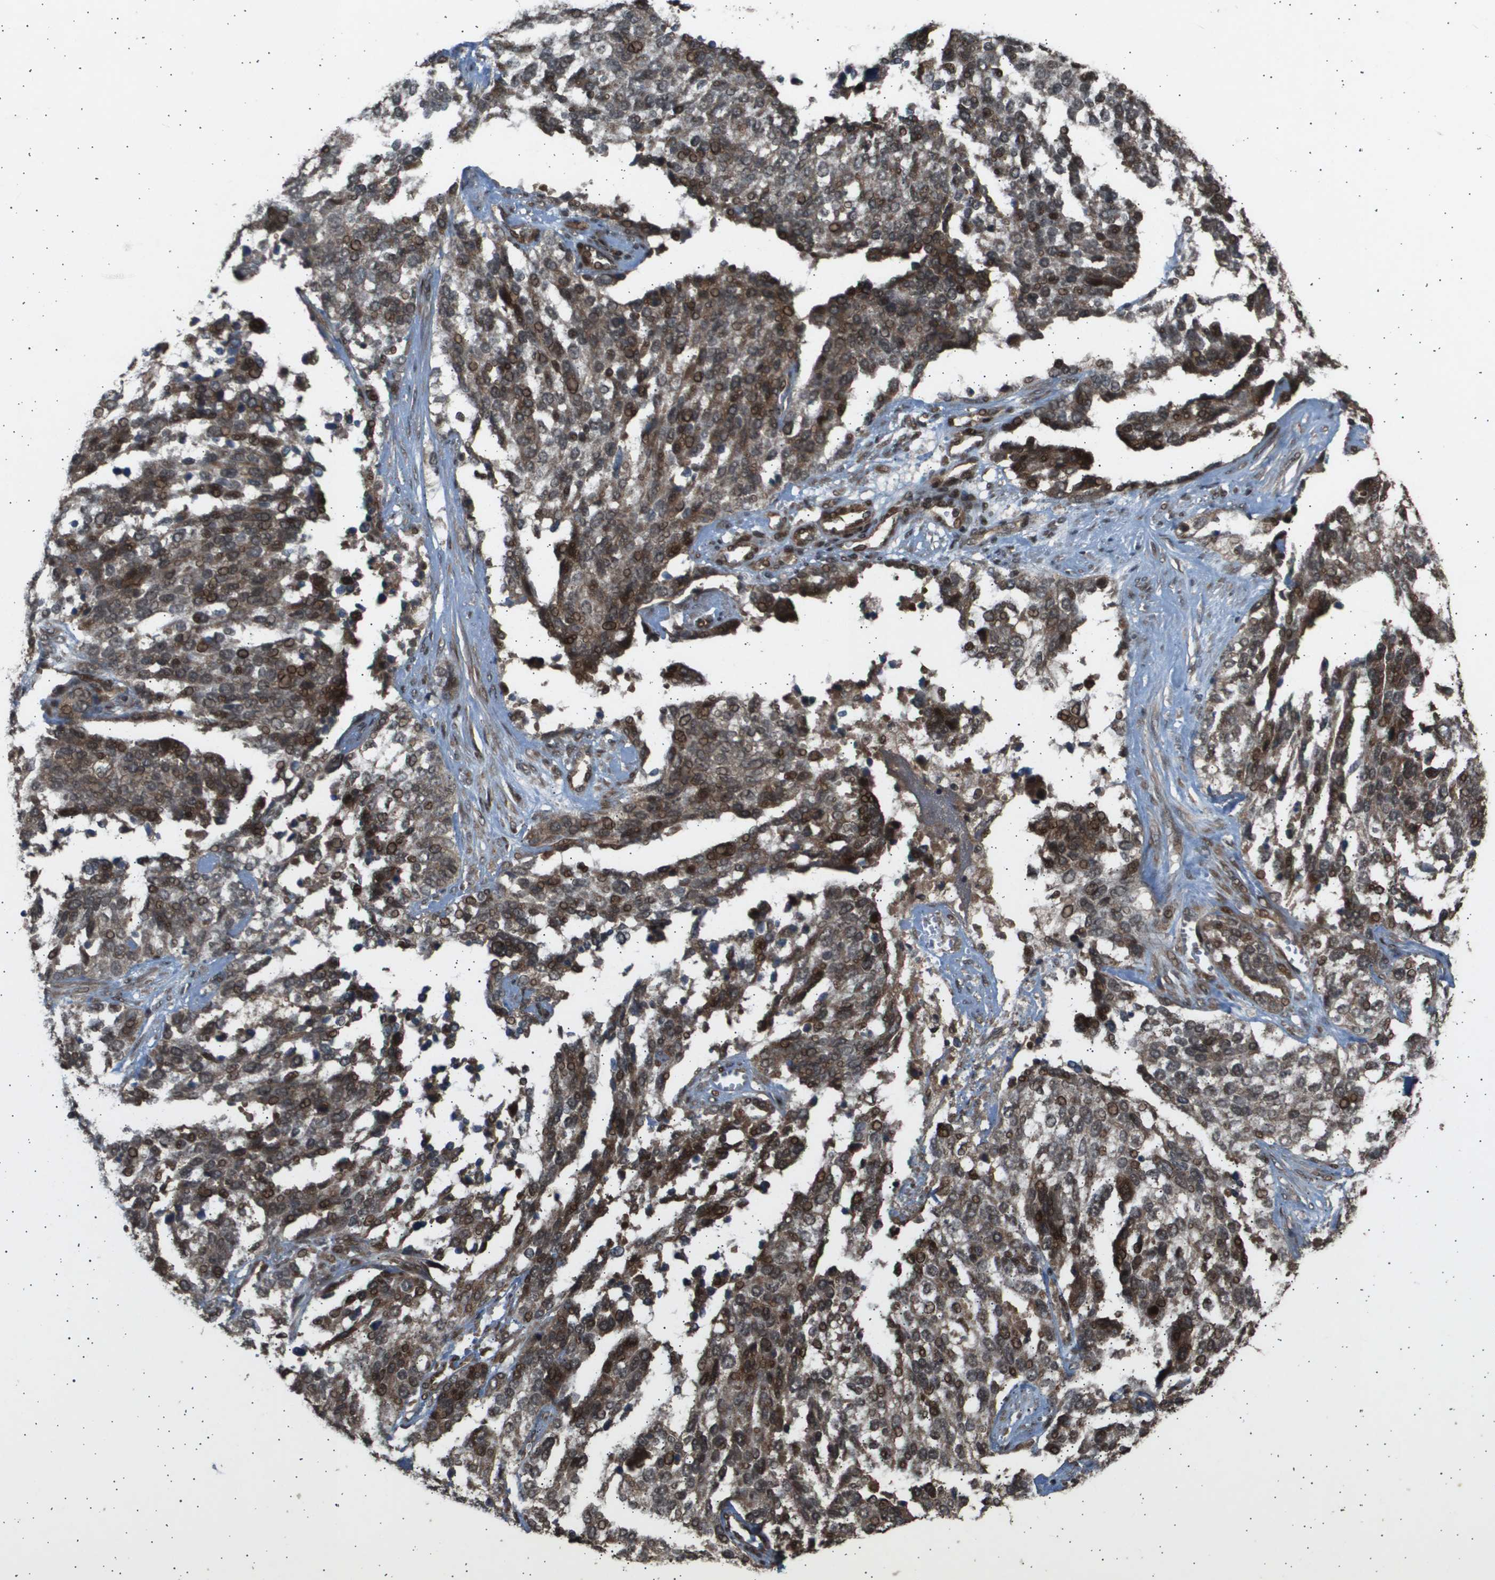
{"staining": {"intensity": "moderate", "quantity": ">75%", "location": "cytoplasmic/membranous,nuclear"}, "tissue": "ovarian cancer", "cell_type": "Tumor cells", "image_type": "cancer", "snomed": [{"axis": "morphology", "description": "Cystadenocarcinoma, serous, NOS"}, {"axis": "topography", "description": "Ovary"}], "caption": "Tumor cells show moderate cytoplasmic/membranous and nuclear expression in about >75% of cells in ovarian cancer. (DAB (3,3'-diaminobenzidine) IHC with brightfield microscopy, high magnification).", "gene": "TNRC6A", "patient": {"sex": "female", "age": 44}}